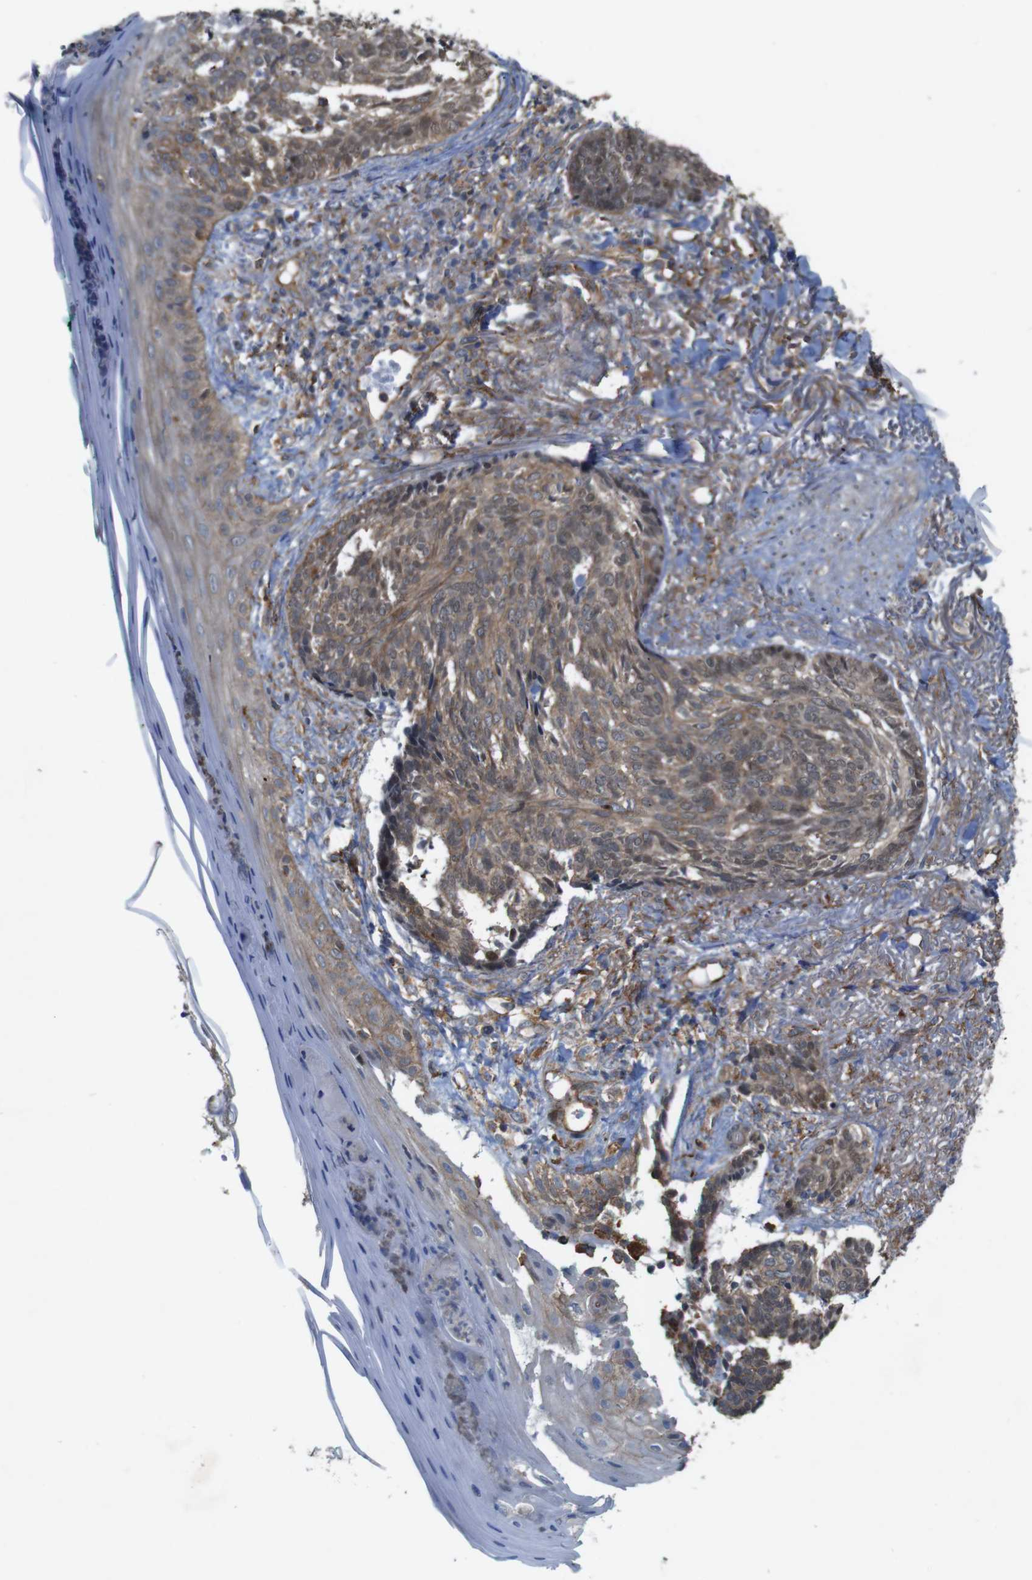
{"staining": {"intensity": "moderate", "quantity": ">75%", "location": "cytoplasmic/membranous,nuclear"}, "tissue": "skin cancer", "cell_type": "Tumor cells", "image_type": "cancer", "snomed": [{"axis": "morphology", "description": "Basal cell carcinoma"}, {"axis": "topography", "description": "Skin"}], "caption": "Immunohistochemical staining of human basal cell carcinoma (skin) demonstrates medium levels of moderate cytoplasmic/membranous and nuclear protein staining in about >75% of tumor cells.", "gene": "PTGER4", "patient": {"sex": "male", "age": 43}}